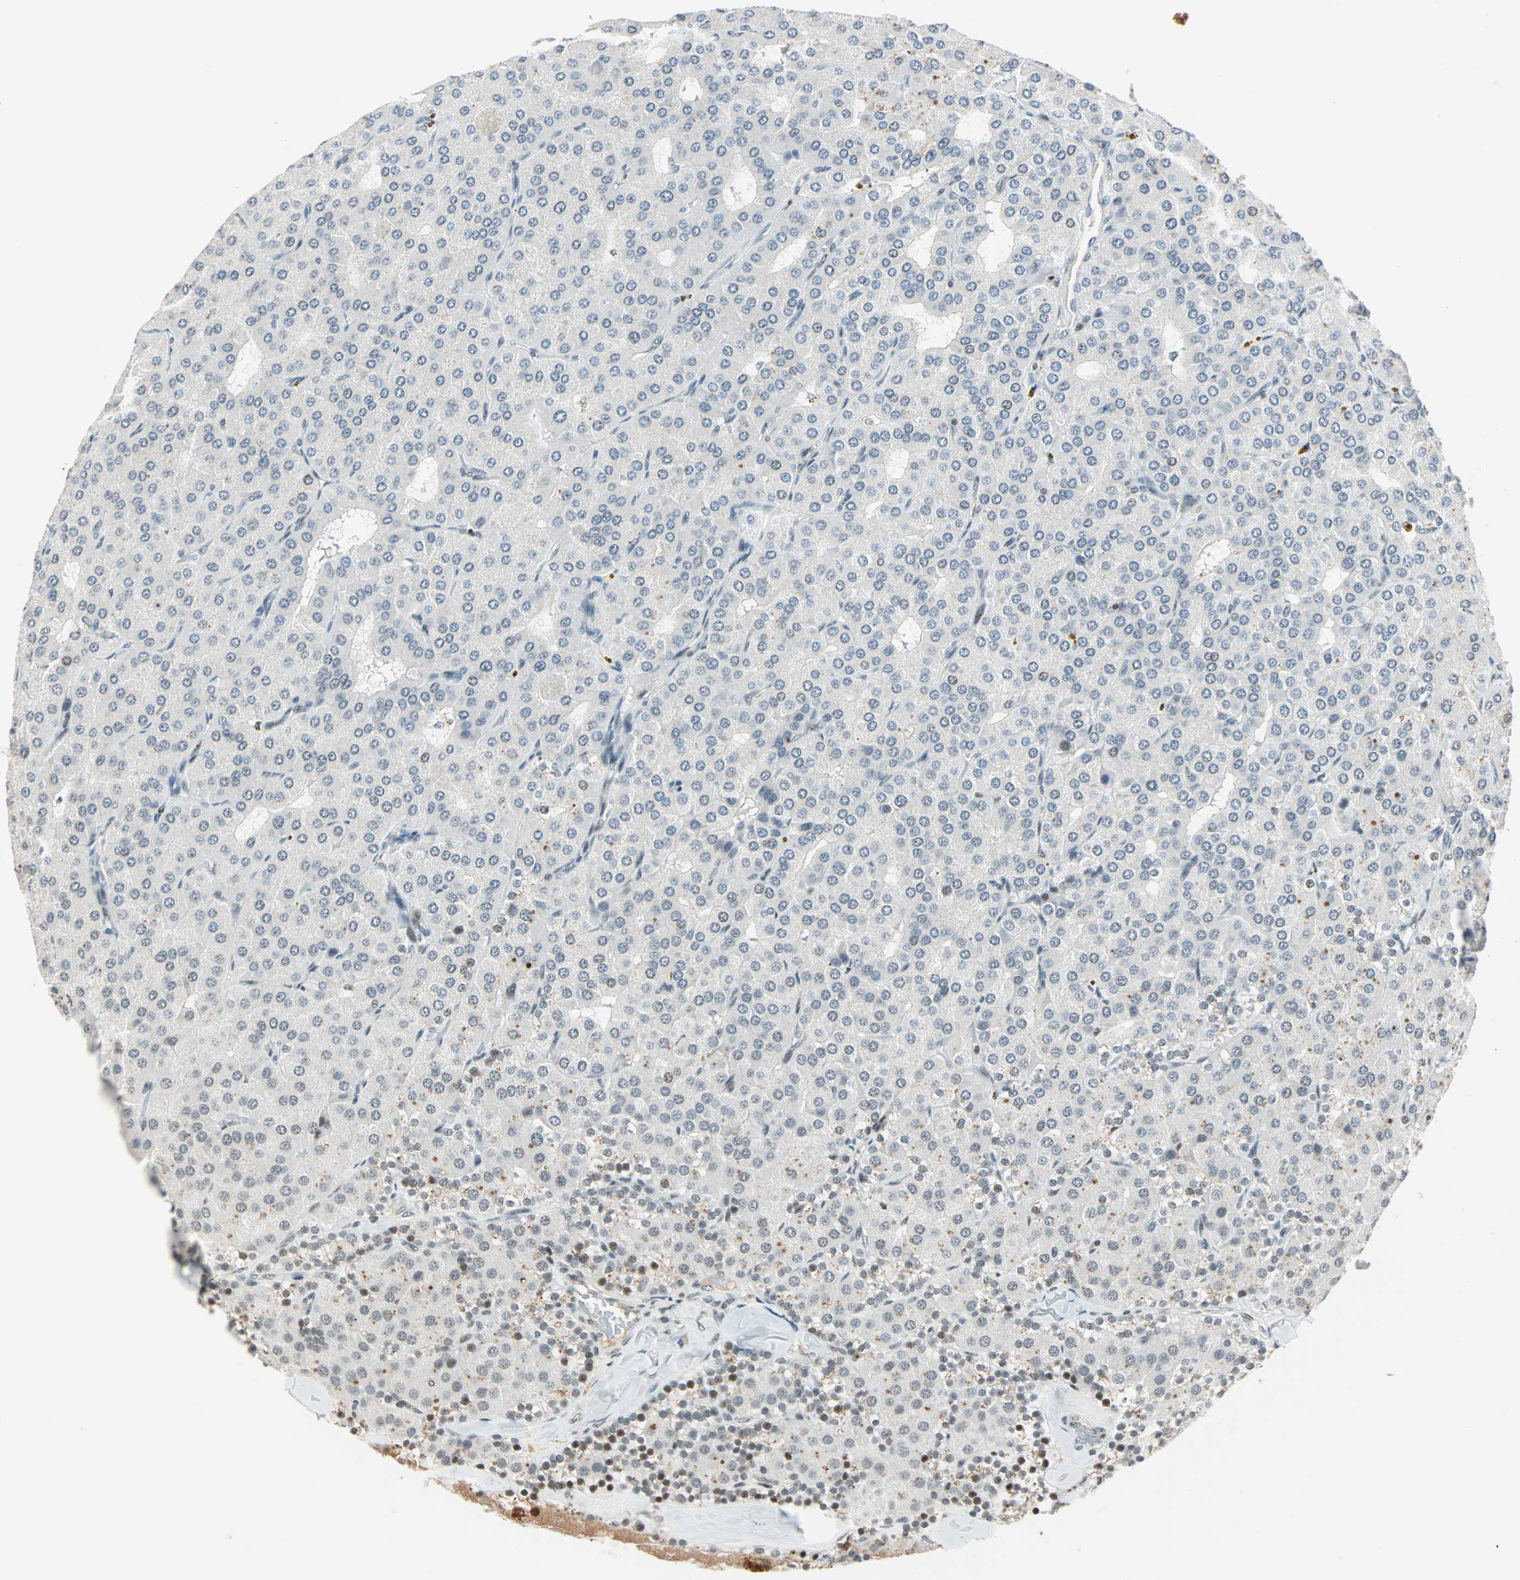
{"staining": {"intensity": "weak", "quantity": "<25%", "location": "nuclear"}, "tissue": "parathyroid gland", "cell_type": "Glandular cells", "image_type": "normal", "snomed": [{"axis": "morphology", "description": "Normal tissue, NOS"}, {"axis": "morphology", "description": "Adenoma, NOS"}, {"axis": "topography", "description": "Parathyroid gland"}], "caption": "An image of human parathyroid gland is negative for staining in glandular cells. (Brightfield microscopy of DAB IHC at high magnification).", "gene": "SIN3A", "patient": {"sex": "female", "age": 86}}